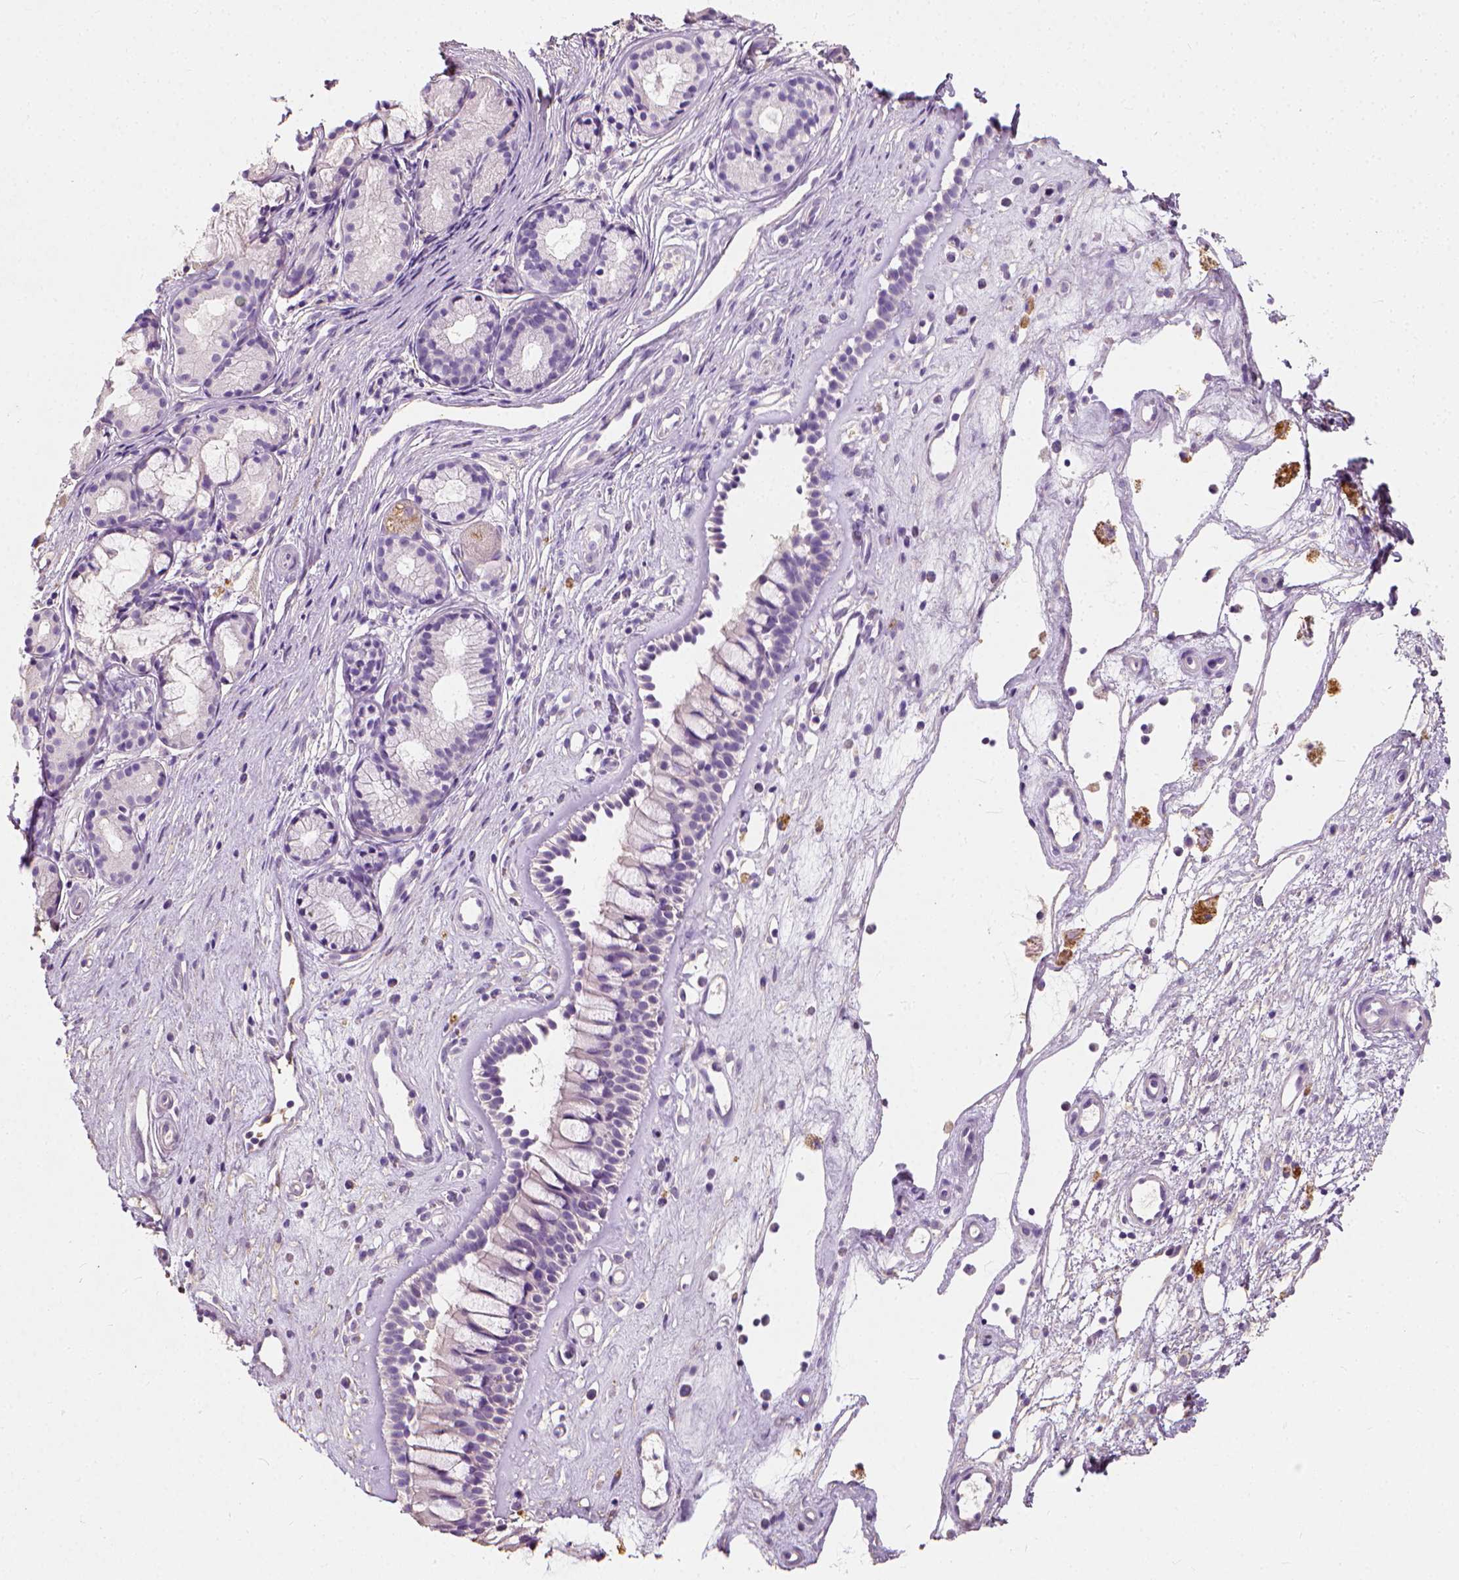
{"staining": {"intensity": "negative", "quantity": "none", "location": "none"}, "tissue": "nasopharynx", "cell_type": "Respiratory epithelial cells", "image_type": "normal", "snomed": [{"axis": "morphology", "description": "Normal tissue, NOS"}, {"axis": "topography", "description": "Nasopharynx"}], "caption": "A high-resolution micrograph shows IHC staining of unremarkable nasopharynx, which shows no significant positivity in respiratory epithelial cells. (Immunohistochemistry, brightfield microscopy, high magnification).", "gene": "DHCR24", "patient": {"sex": "female", "age": 52}}